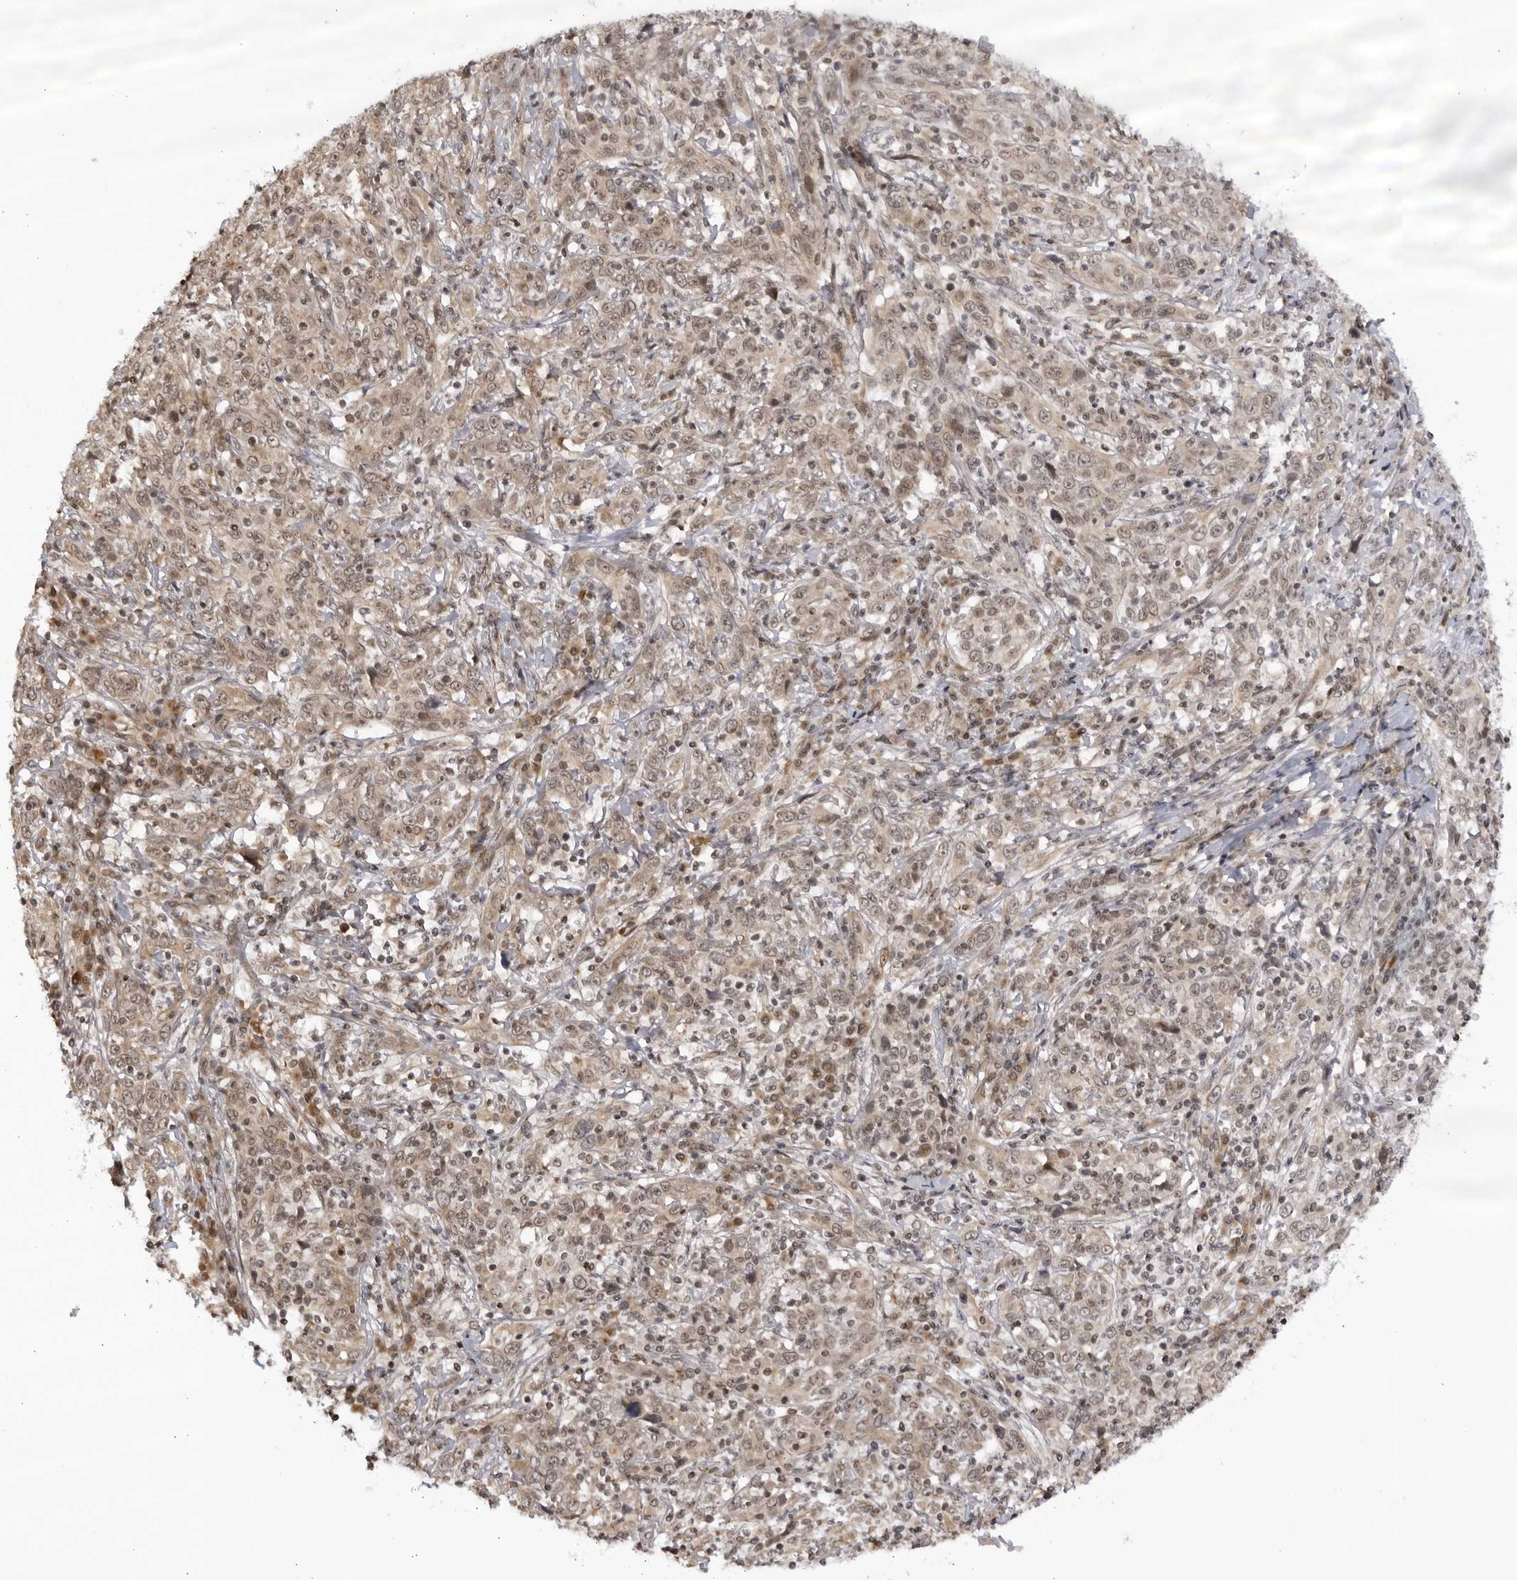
{"staining": {"intensity": "weak", "quantity": ">75%", "location": "nuclear"}, "tissue": "cervical cancer", "cell_type": "Tumor cells", "image_type": "cancer", "snomed": [{"axis": "morphology", "description": "Squamous cell carcinoma, NOS"}, {"axis": "topography", "description": "Cervix"}], "caption": "Immunohistochemistry of cervical squamous cell carcinoma reveals low levels of weak nuclear staining in about >75% of tumor cells.", "gene": "RASGEF1C", "patient": {"sex": "female", "age": 46}}